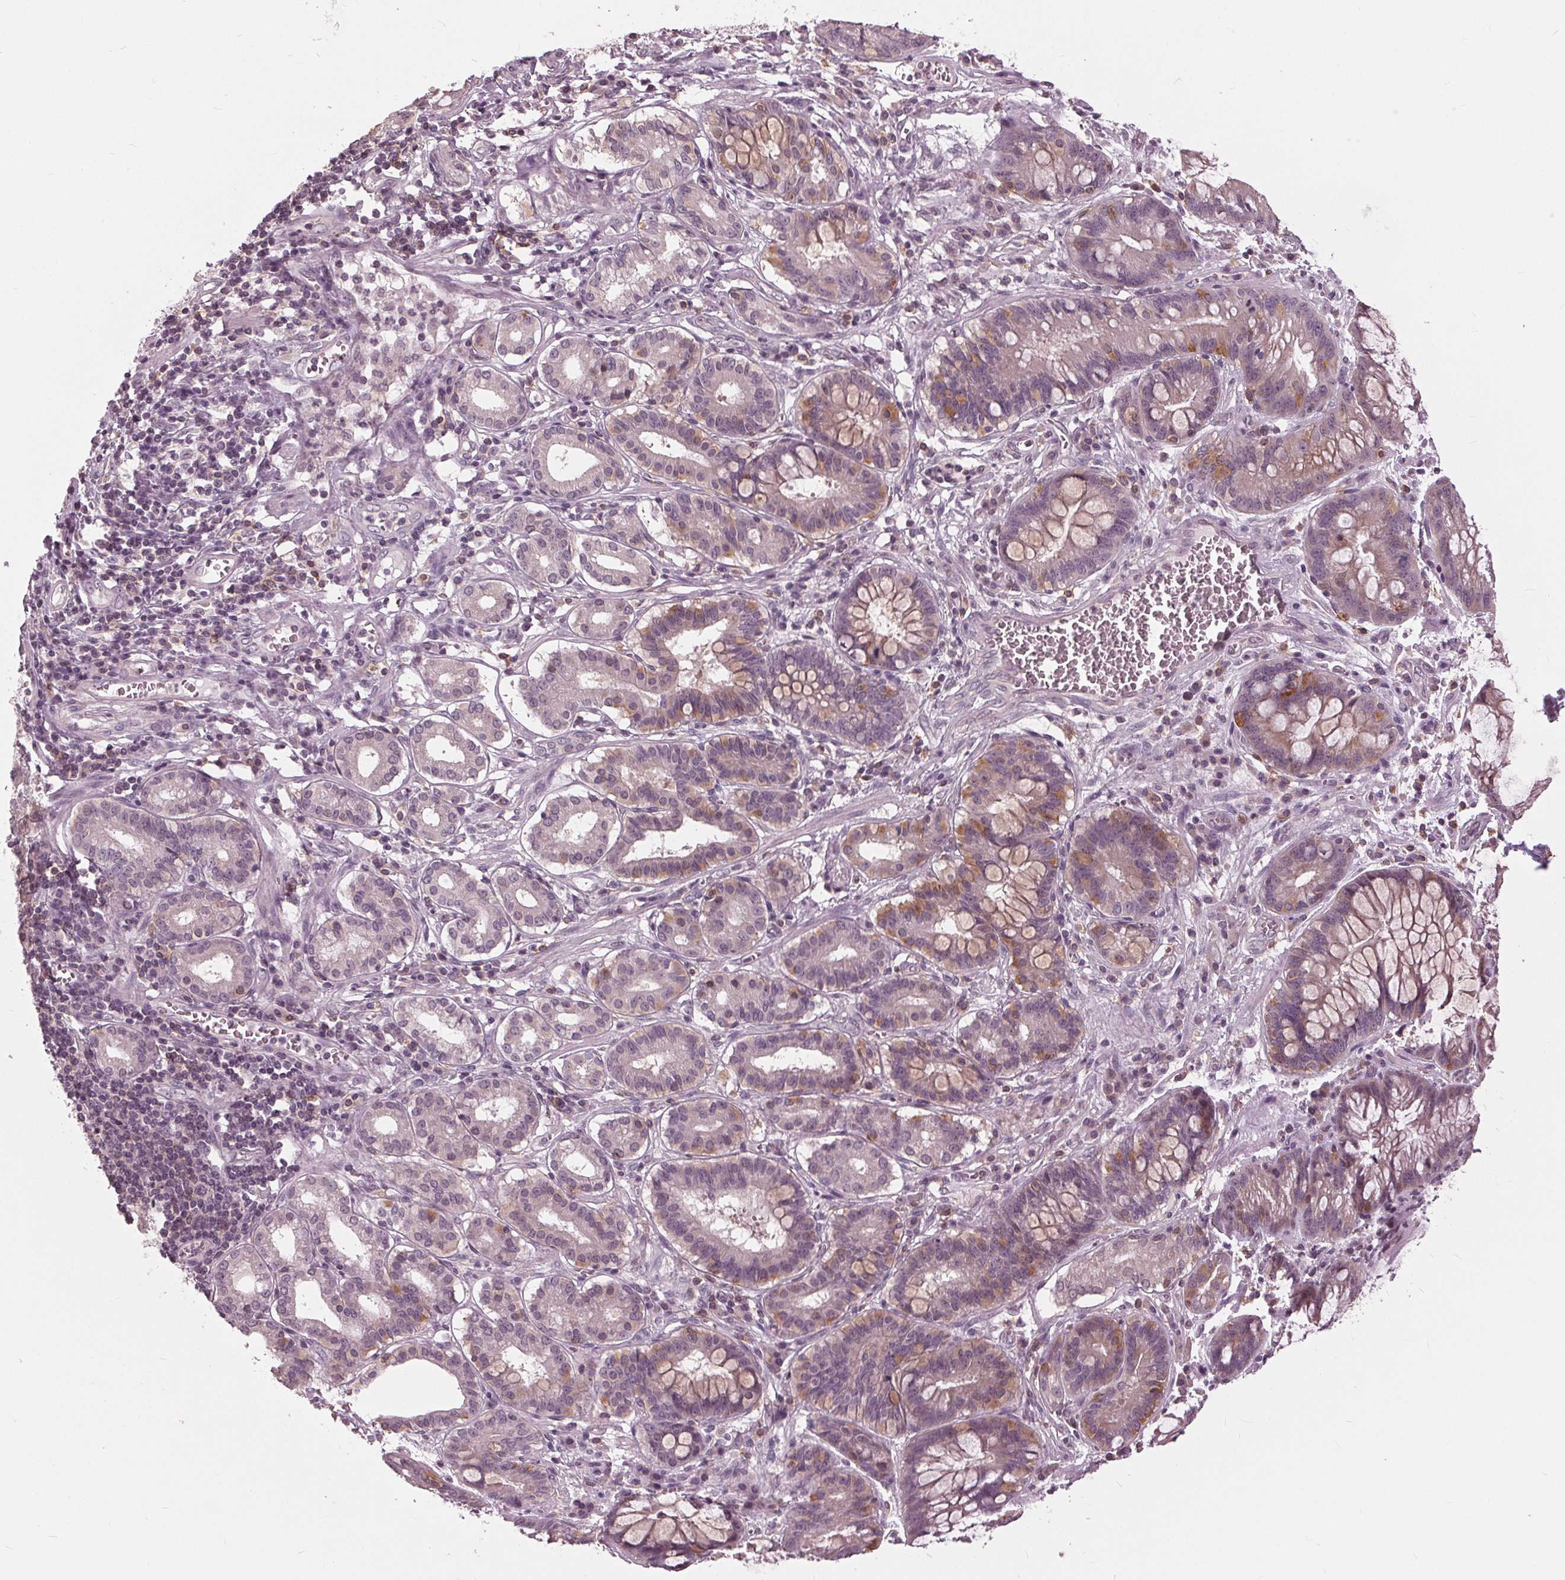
{"staining": {"intensity": "weak", "quantity": "<25%", "location": "cytoplasmic/membranous"}, "tissue": "stomach cancer", "cell_type": "Tumor cells", "image_type": "cancer", "snomed": [{"axis": "morphology", "description": "Normal tissue, NOS"}, {"axis": "morphology", "description": "Adenocarcinoma, NOS"}, {"axis": "topography", "description": "Esophagus"}, {"axis": "topography", "description": "Stomach, upper"}], "caption": "This image is of adenocarcinoma (stomach) stained with immunohistochemistry to label a protein in brown with the nuclei are counter-stained blue. There is no positivity in tumor cells.", "gene": "SIGLEC6", "patient": {"sex": "male", "age": 74}}